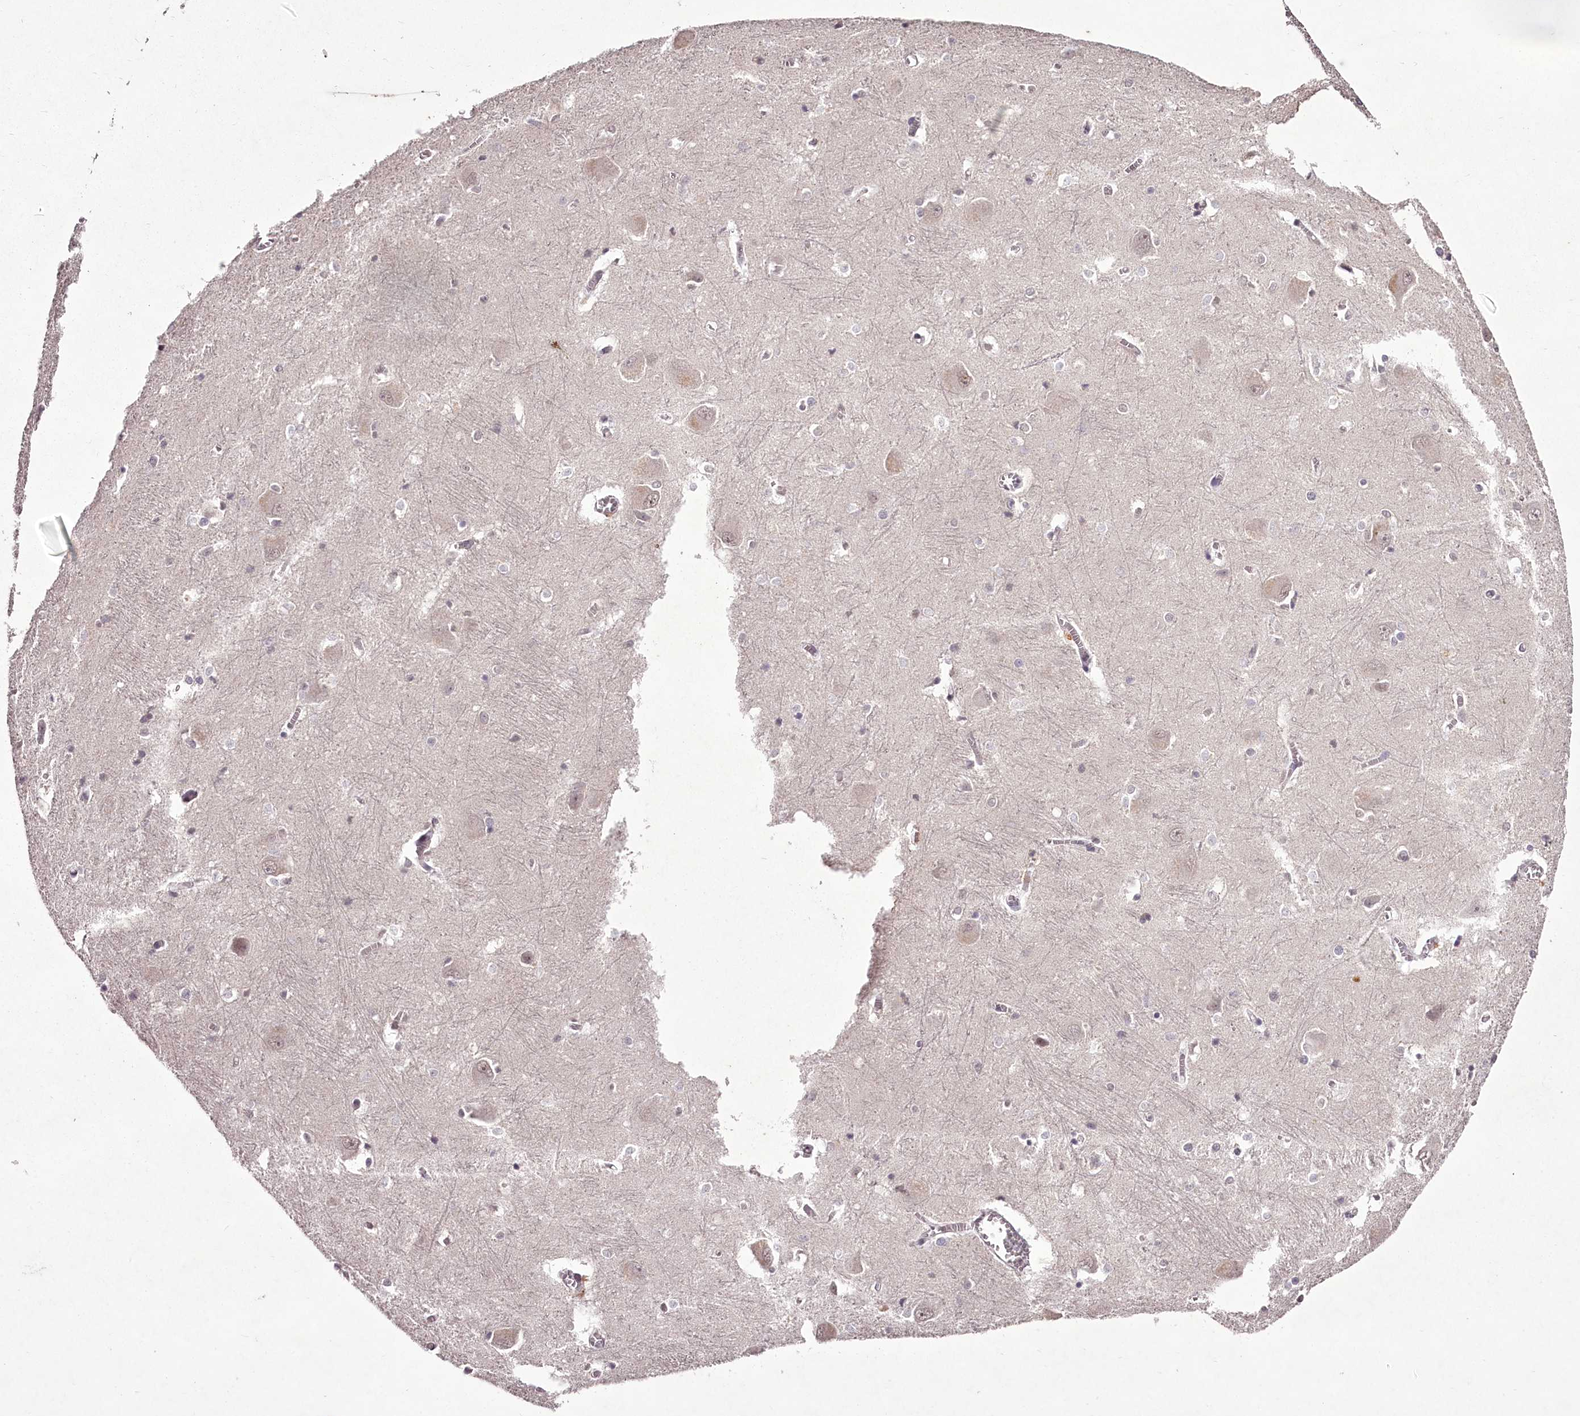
{"staining": {"intensity": "negative", "quantity": "none", "location": "none"}, "tissue": "caudate", "cell_type": "Glial cells", "image_type": "normal", "snomed": [{"axis": "morphology", "description": "Normal tissue, NOS"}, {"axis": "topography", "description": "Lateral ventricle wall"}], "caption": "Immunohistochemical staining of normal human caudate exhibits no significant positivity in glial cells. (DAB (3,3'-diaminobenzidine) immunohistochemistry visualized using brightfield microscopy, high magnification).", "gene": "C1orf56", "patient": {"sex": "male", "age": 37}}